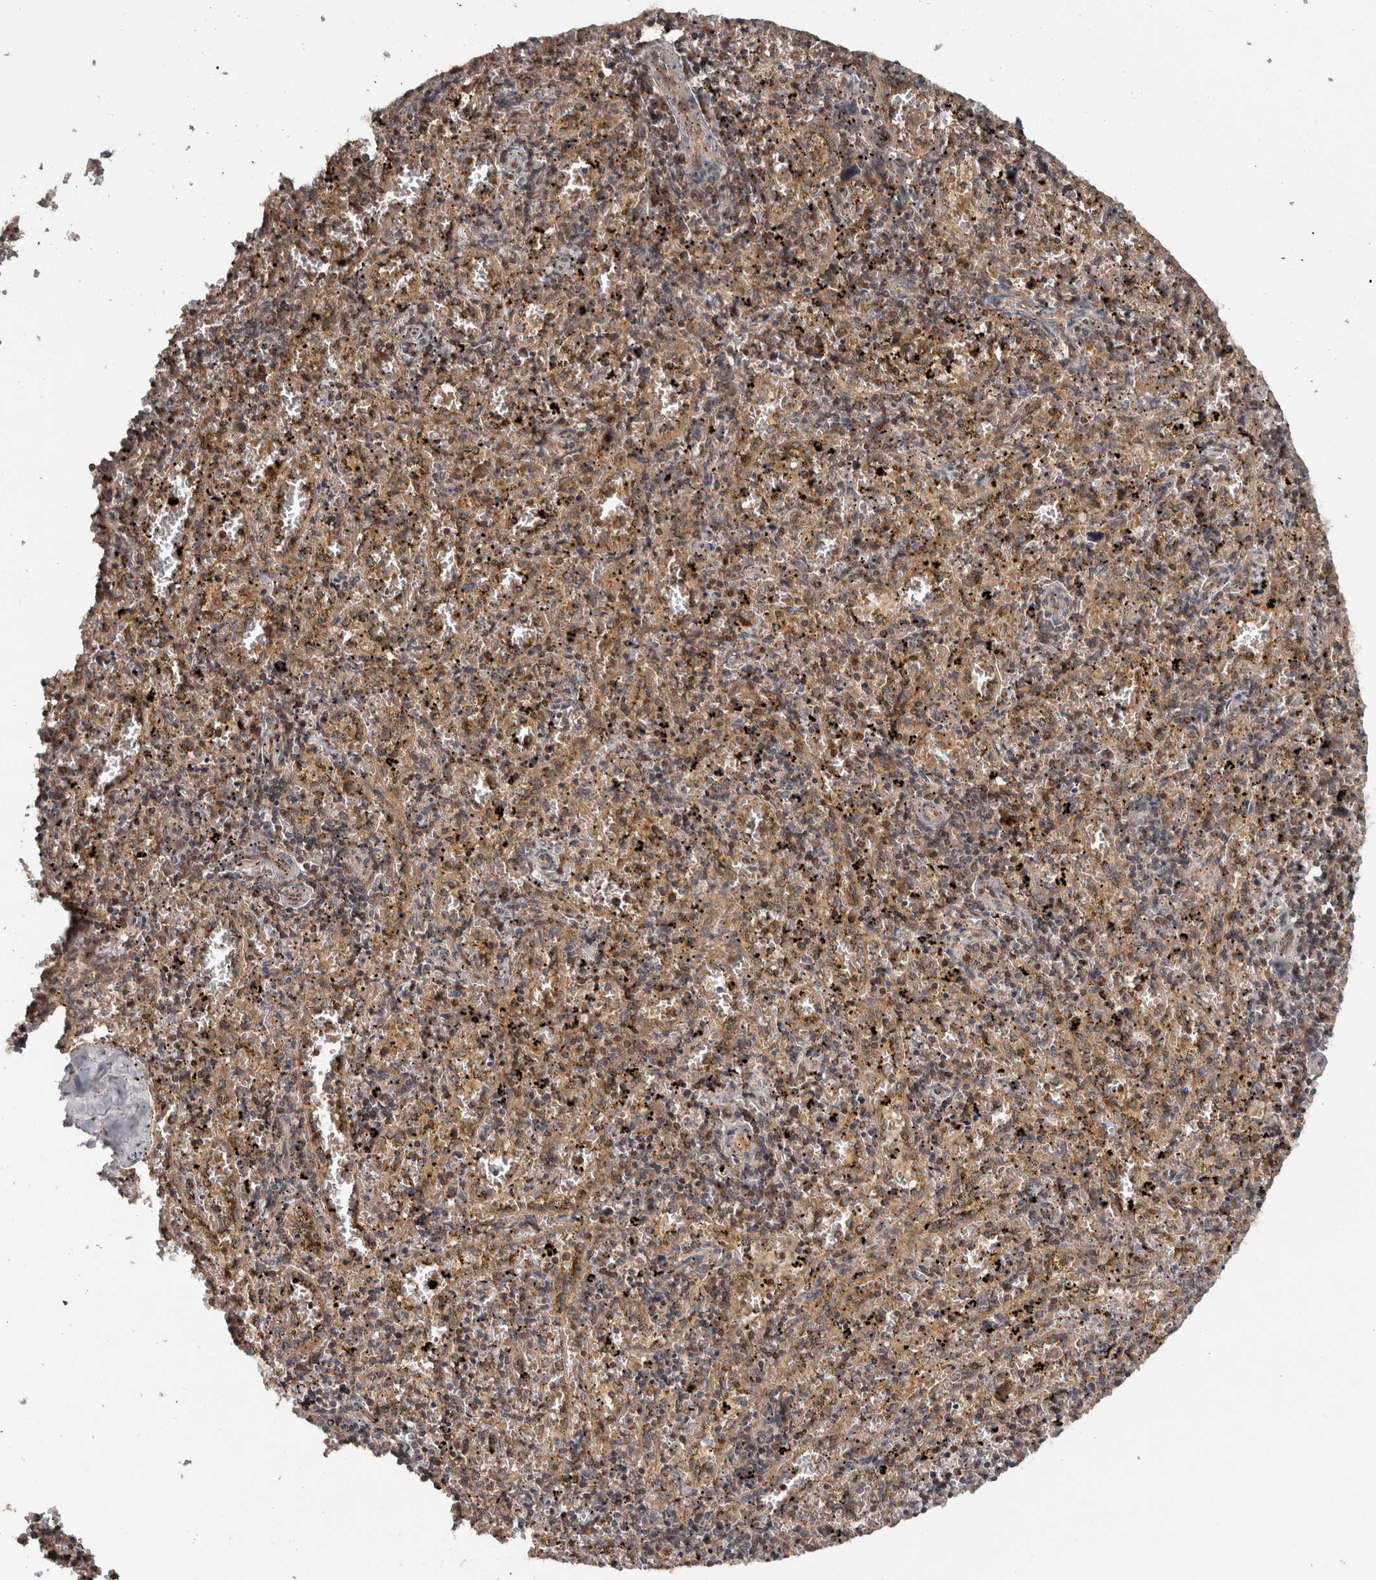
{"staining": {"intensity": "weak", "quantity": ">75%", "location": "cytoplasmic/membranous"}, "tissue": "spleen", "cell_type": "Cells in red pulp", "image_type": "normal", "snomed": [{"axis": "morphology", "description": "Normal tissue, NOS"}, {"axis": "topography", "description": "Spleen"}], "caption": "A brown stain shows weak cytoplasmic/membranous positivity of a protein in cells in red pulp of unremarkable spleen.", "gene": "HMOX2", "patient": {"sex": "male", "age": 11}}